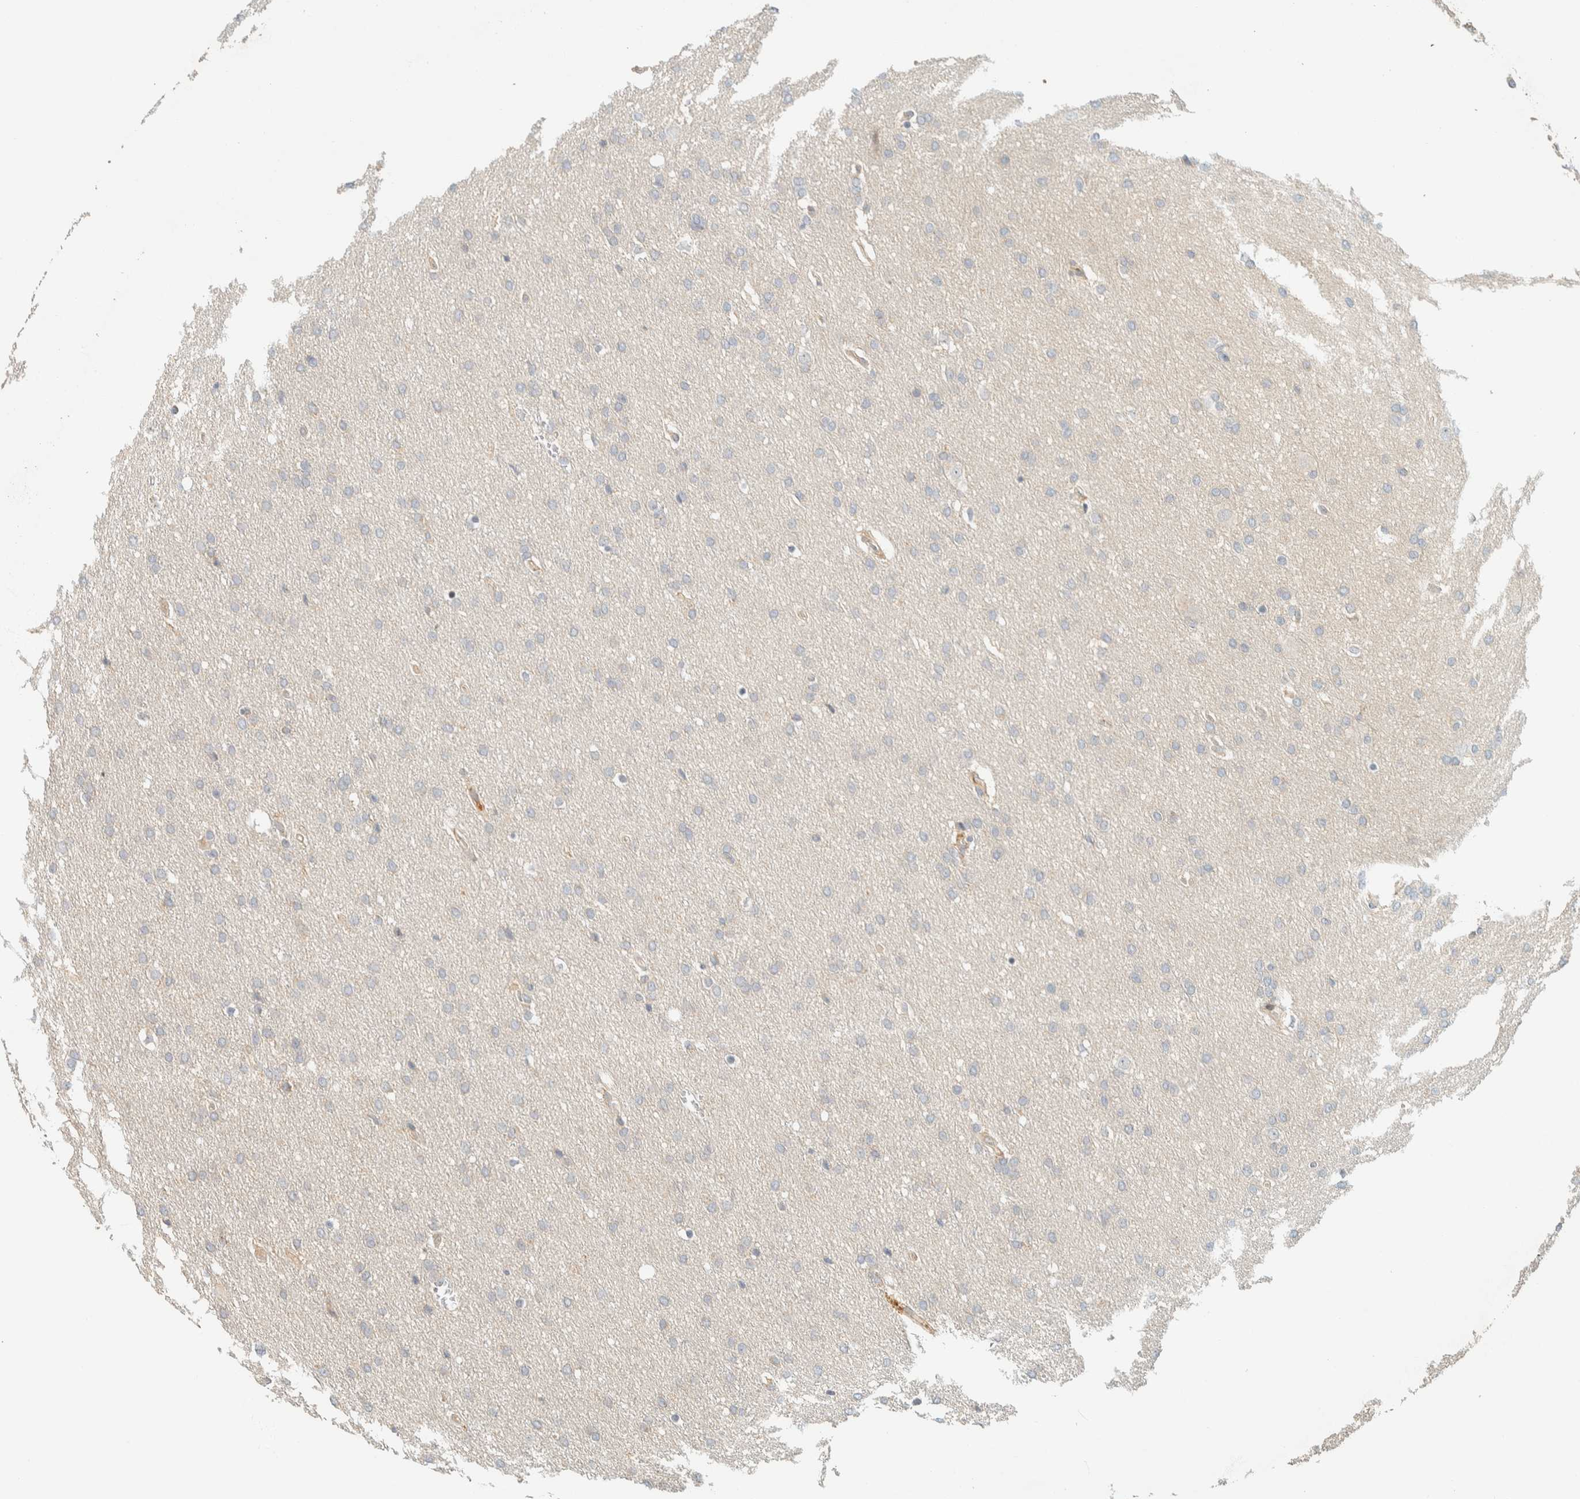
{"staining": {"intensity": "negative", "quantity": "none", "location": "none"}, "tissue": "glioma", "cell_type": "Tumor cells", "image_type": "cancer", "snomed": [{"axis": "morphology", "description": "Glioma, malignant, Low grade"}, {"axis": "topography", "description": "Brain"}], "caption": "High magnification brightfield microscopy of malignant glioma (low-grade) stained with DAB (3,3'-diaminobenzidine) (brown) and counterstained with hematoxylin (blue): tumor cells show no significant positivity.", "gene": "CCDC171", "patient": {"sex": "female", "age": 37}}